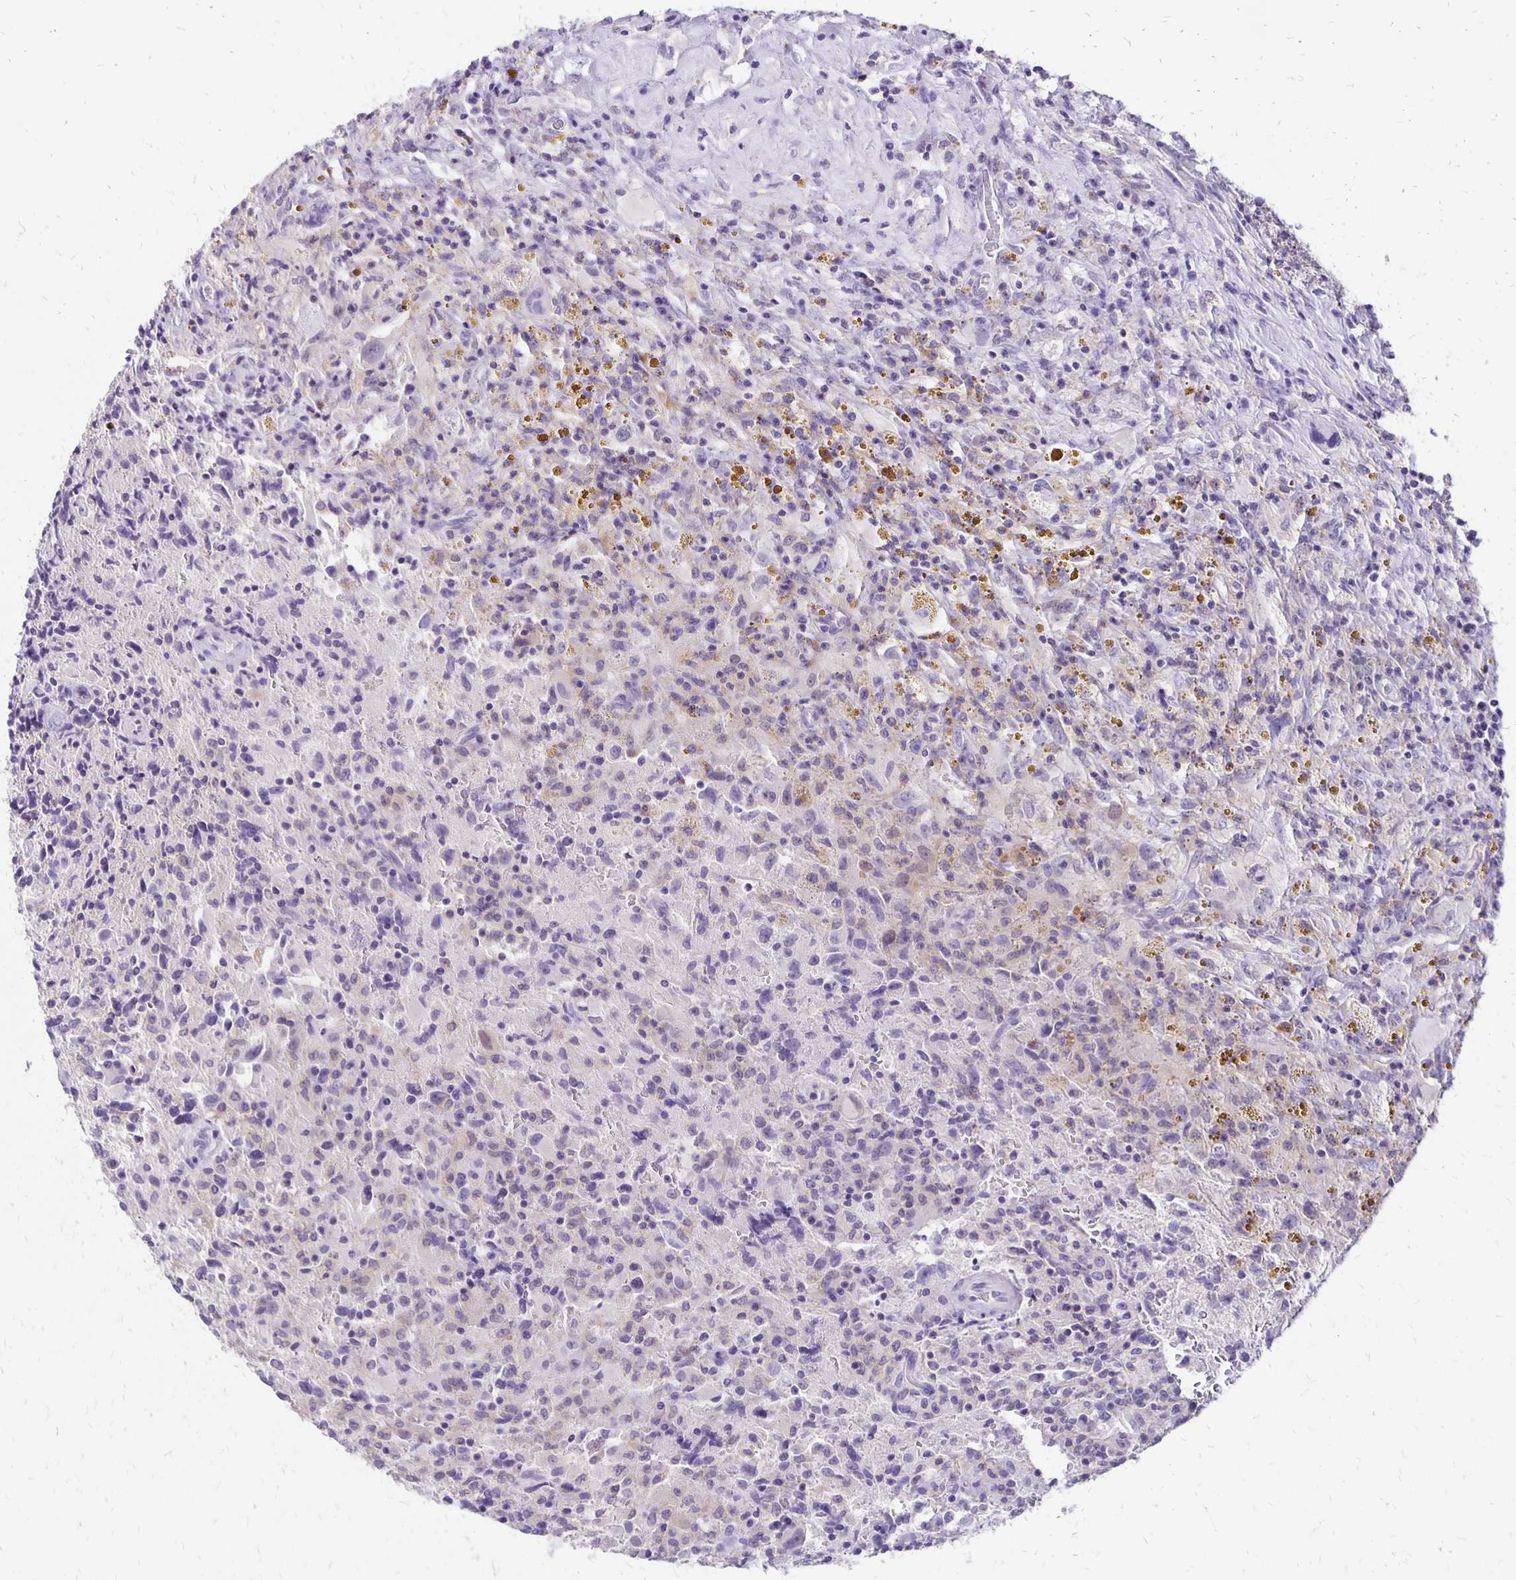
{"staining": {"intensity": "negative", "quantity": "none", "location": "none"}, "tissue": "glioma", "cell_type": "Tumor cells", "image_type": "cancer", "snomed": [{"axis": "morphology", "description": "Glioma, malignant, High grade"}, {"axis": "topography", "description": "Brain"}], "caption": "Glioma was stained to show a protein in brown. There is no significant positivity in tumor cells.", "gene": "ANKRD45", "patient": {"sex": "male", "age": 68}}